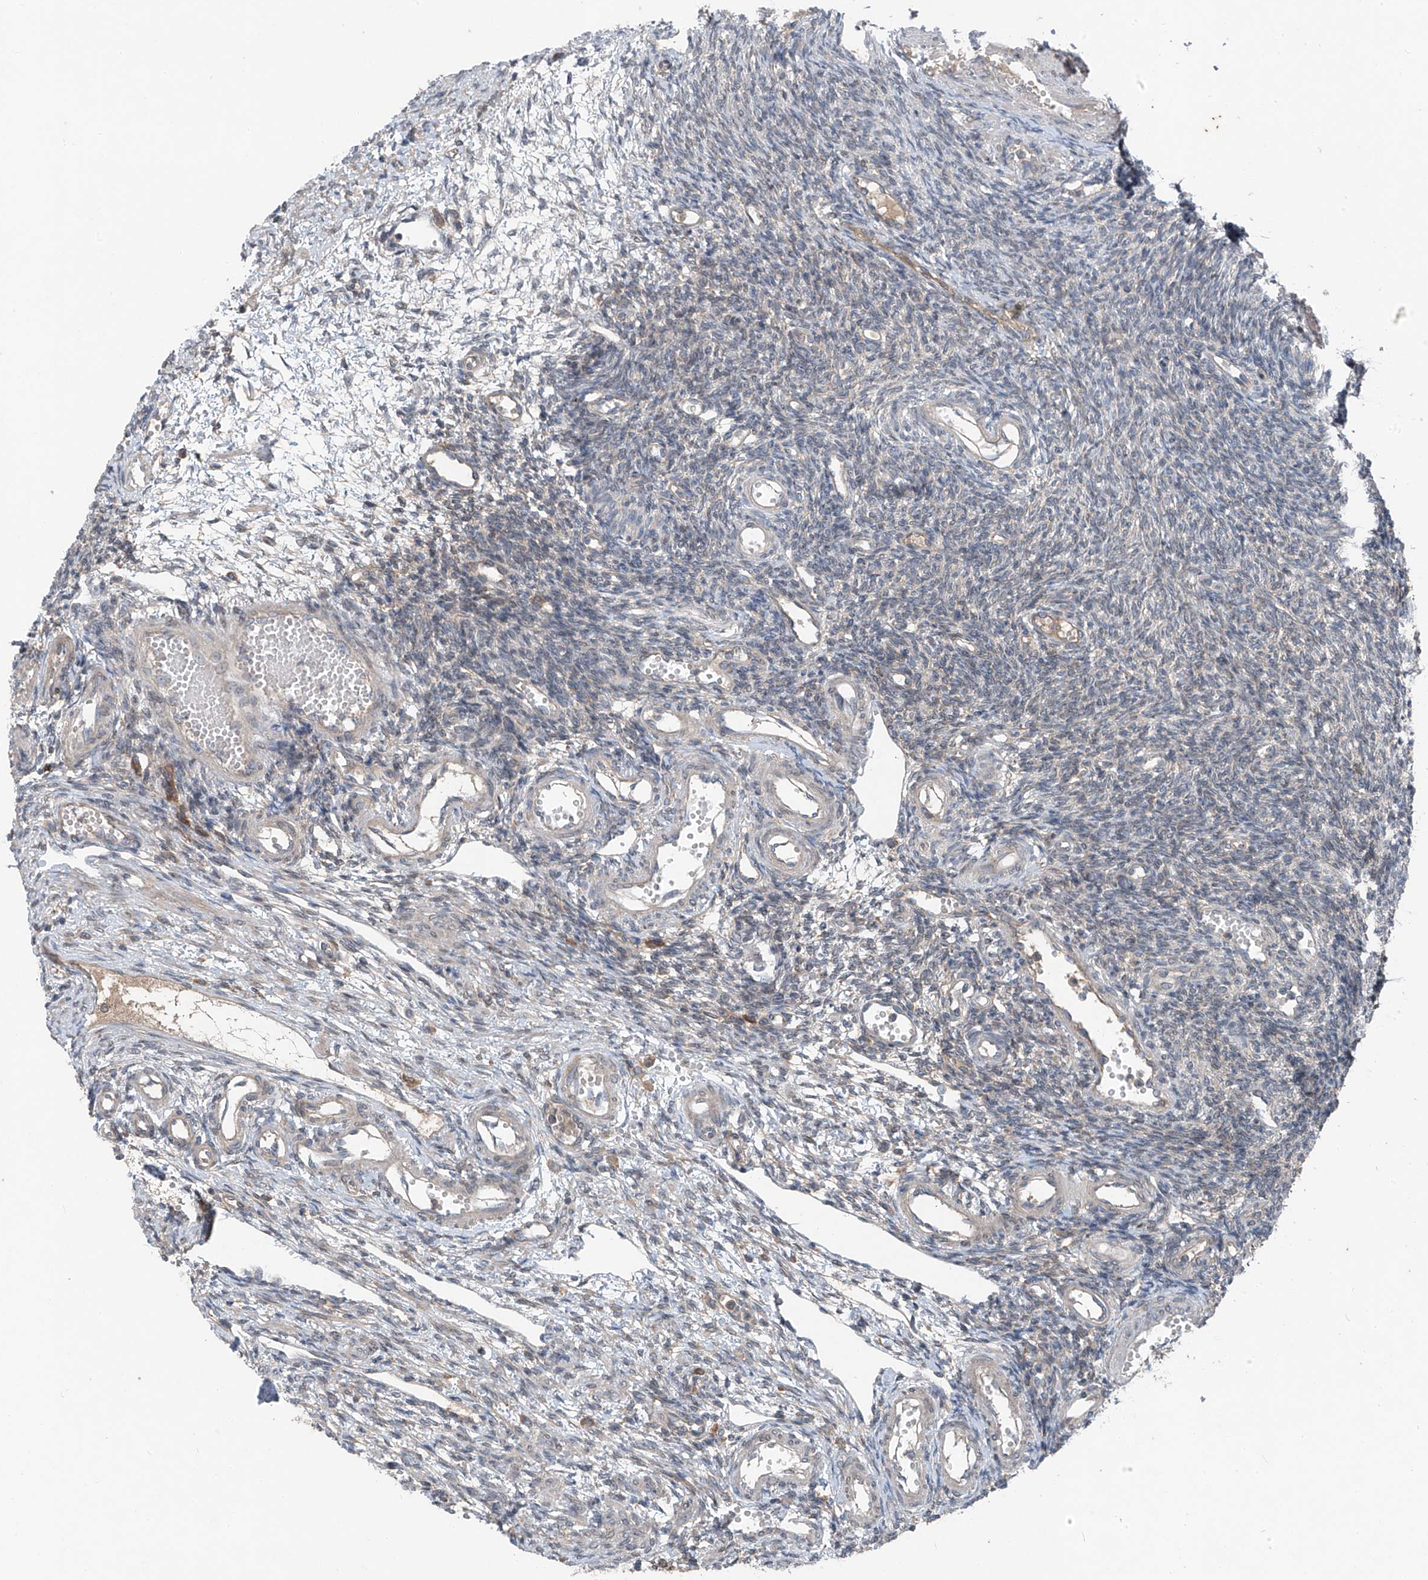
{"staining": {"intensity": "negative", "quantity": "none", "location": "none"}, "tissue": "ovary", "cell_type": "Ovarian stroma cells", "image_type": "normal", "snomed": [{"axis": "morphology", "description": "Normal tissue, NOS"}, {"axis": "morphology", "description": "Cyst, NOS"}, {"axis": "topography", "description": "Ovary"}], "caption": "Ovary stained for a protein using immunohistochemistry (IHC) reveals no expression ovarian stroma cells.", "gene": "FOXRED2", "patient": {"sex": "female", "age": 33}}